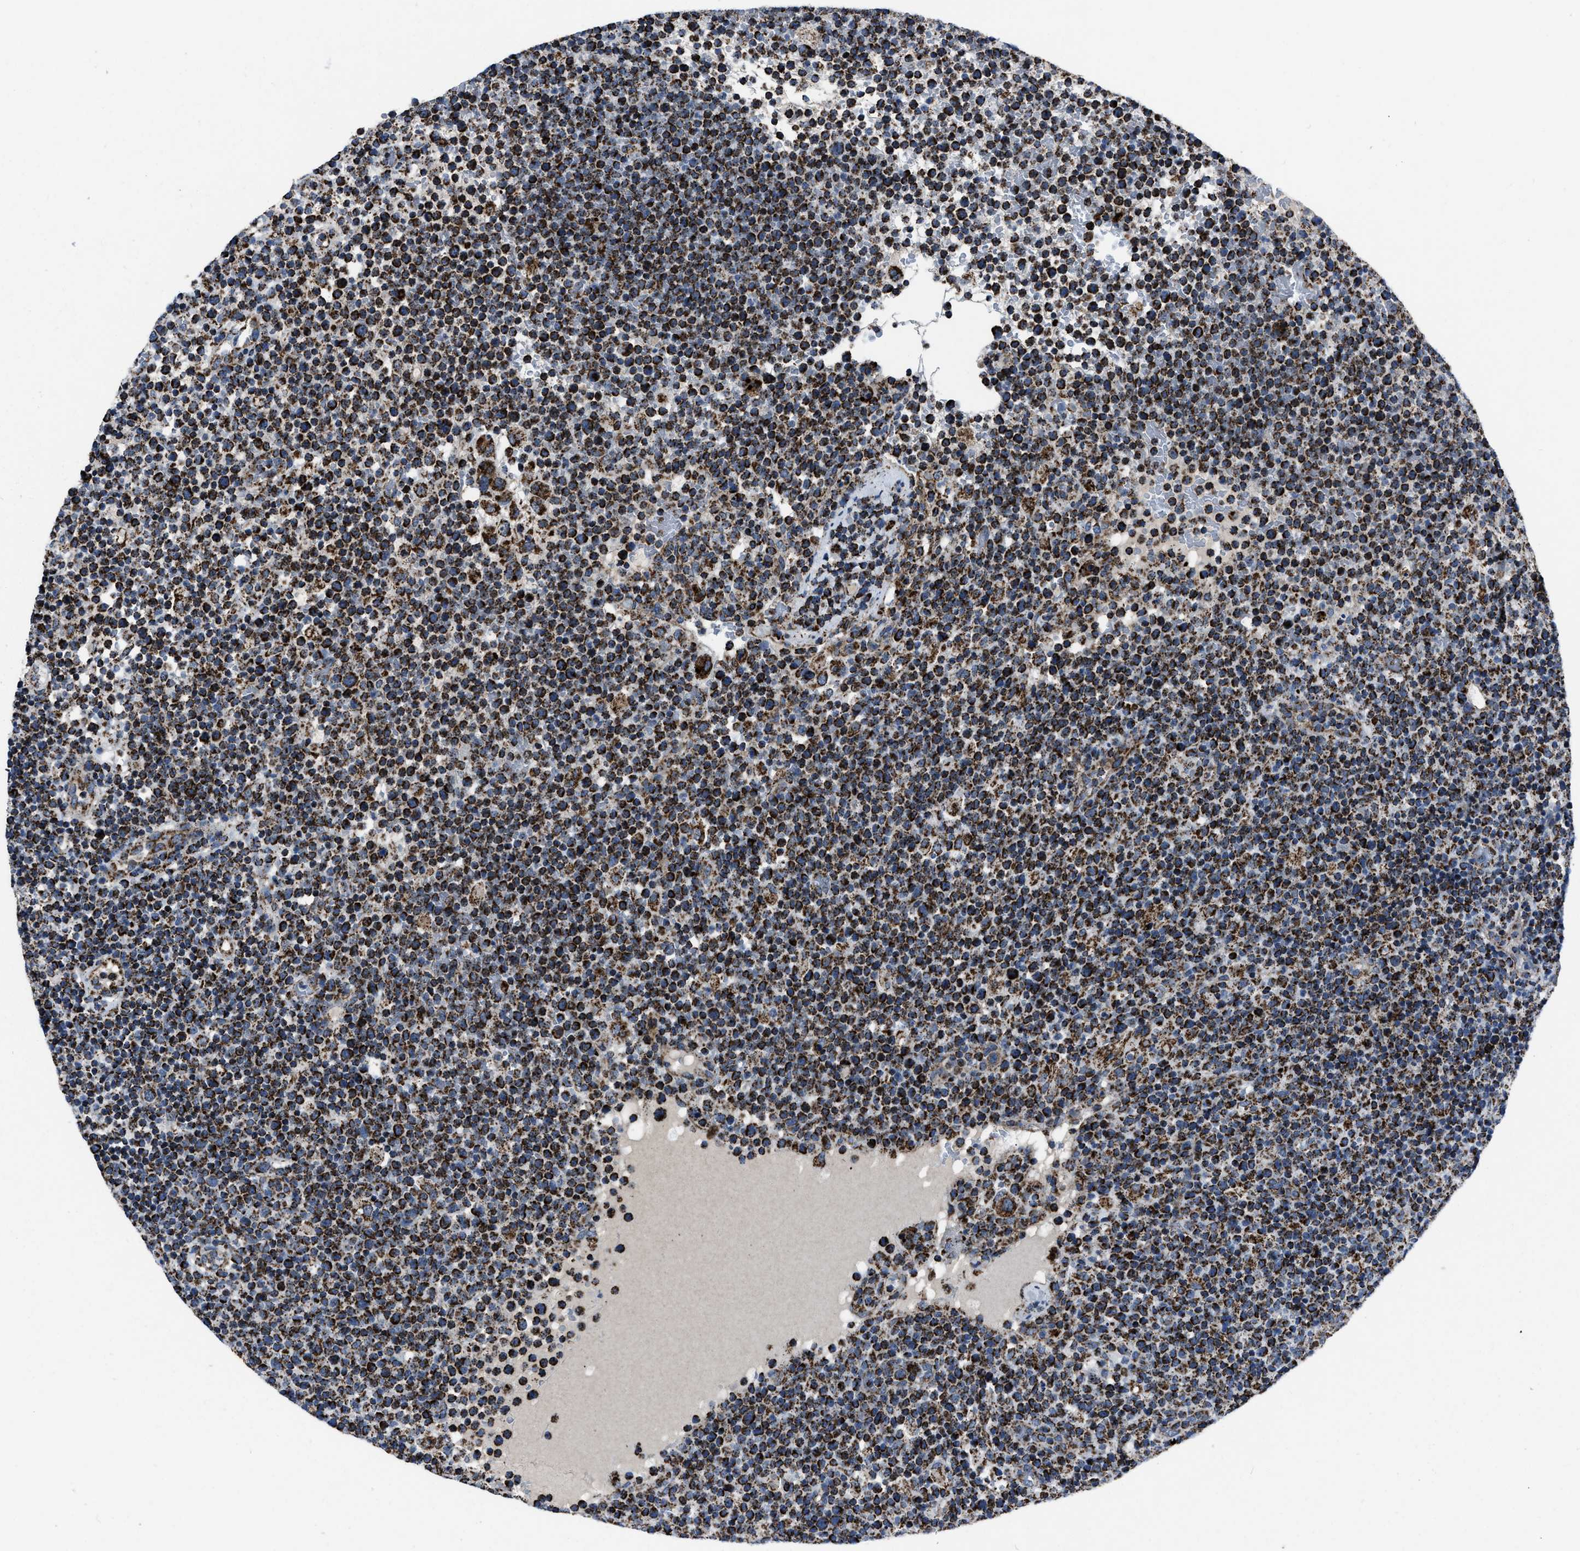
{"staining": {"intensity": "strong", "quantity": ">75%", "location": "cytoplasmic/membranous"}, "tissue": "lymphoma", "cell_type": "Tumor cells", "image_type": "cancer", "snomed": [{"axis": "morphology", "description": "Malignant lymphoma, non-Hodgkin's type, High grade"}, {"axis": "topography", "description": "Lymph node"}], "caption": "A brown stain highlights strong cytoplasmic/membranous staining of a protein in human lymphoma tumor cells.", "gene": "NSD3", "patient": {"sex": "male", "age": 61}}